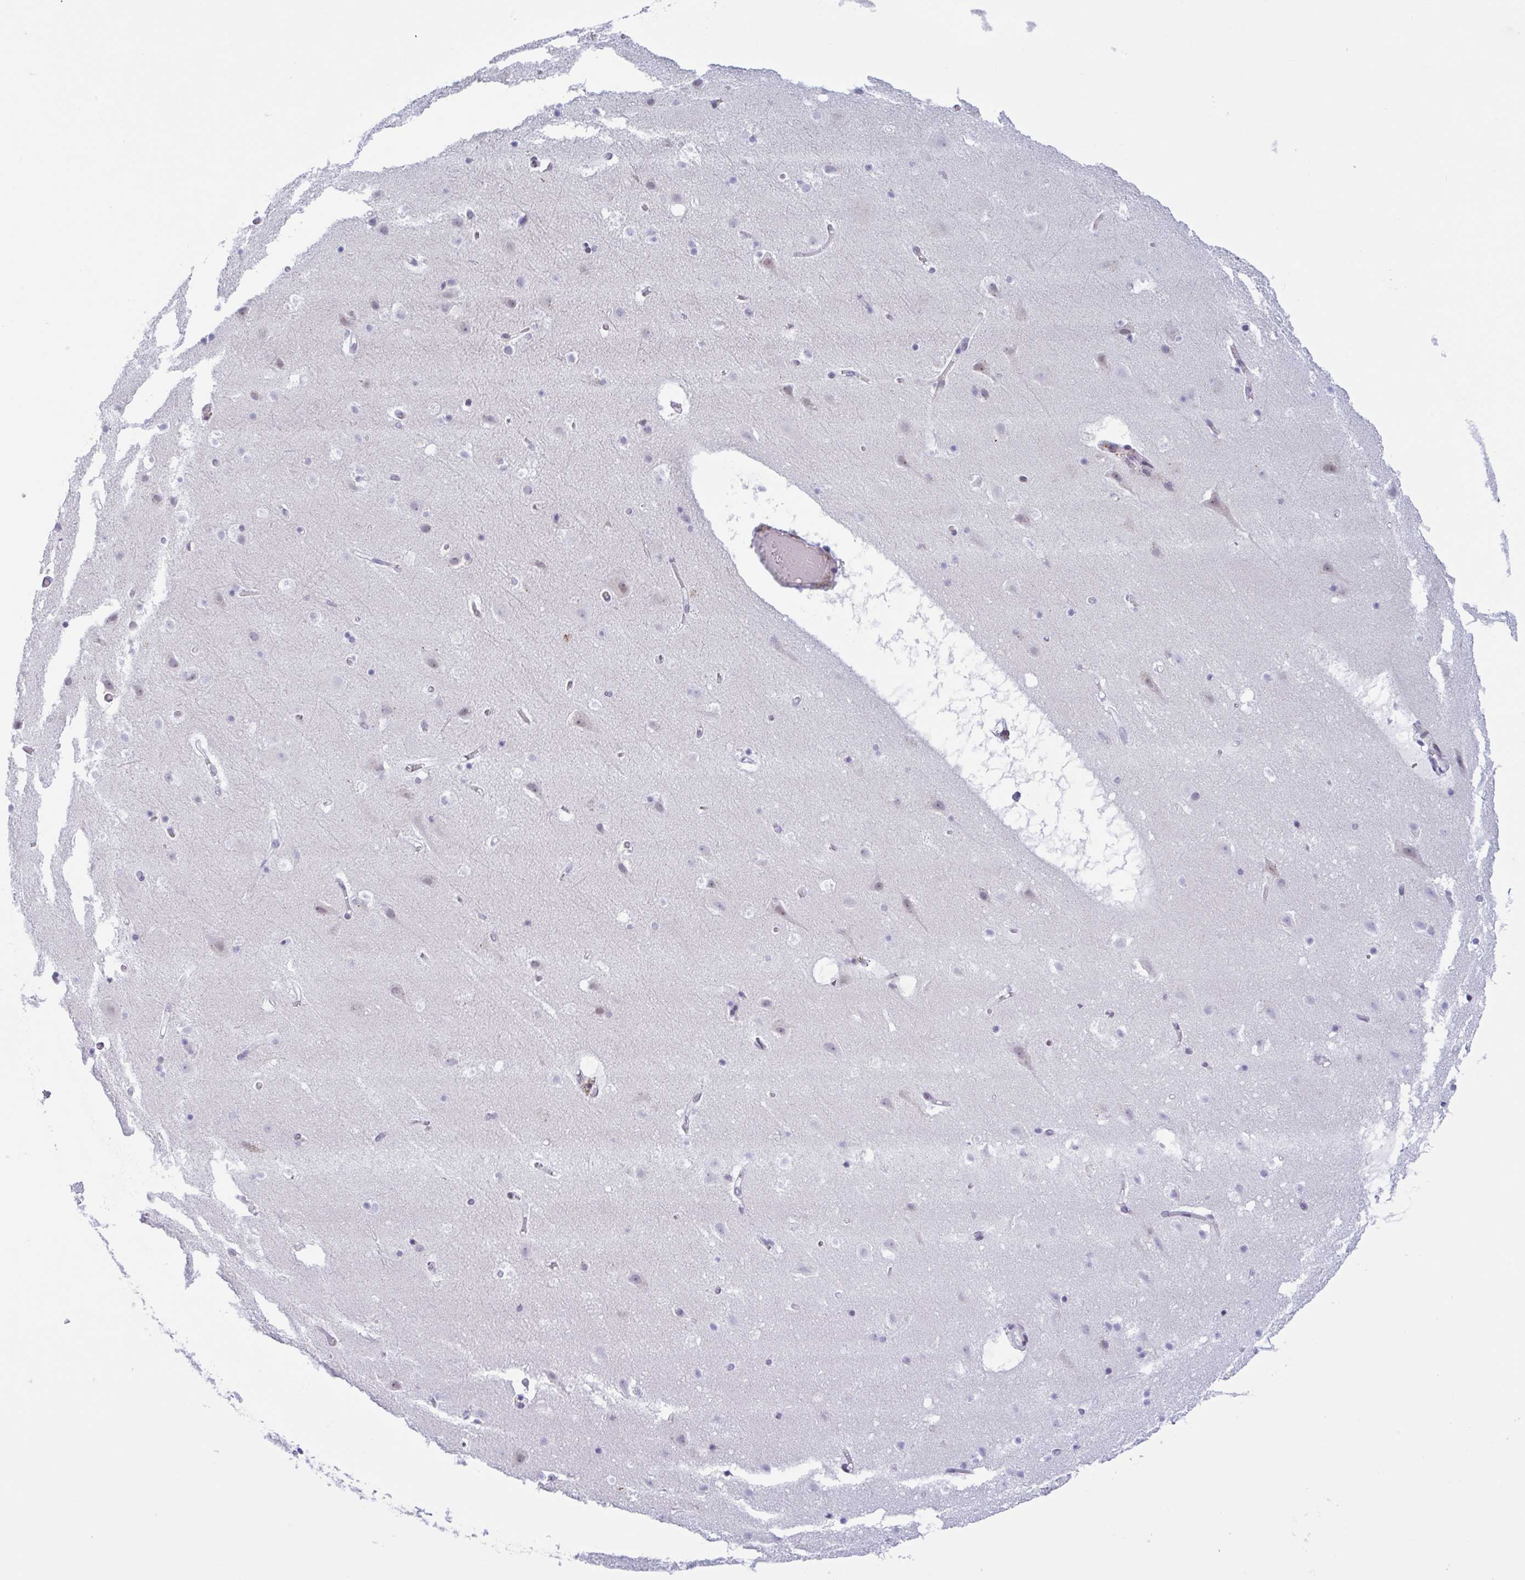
{"staining": {"intensity": "negative", "quantity": "none", "location": "none"}, "tissue": "cerebral cortex", "cell_type": "Endothelial cells", "image_type": "normal", "snomed": [{"axis": "morphology", "description": "Normal tissue, NOS"}, {"axis": "topography", "description": "Cerebral cortex"}], "caption": "IHC micrograph of normal cerebral cortex: cerebral cortex stained with DAB demonstrates no significant protein staining in endothelial cells. (DAB (3,3'-diaminobenzidine) immunohistochemistry (IHC) visualized using brightfield microscopy, high magnification).", "gene": "PLG", "patient": {"sex": "female", "age": 42}}